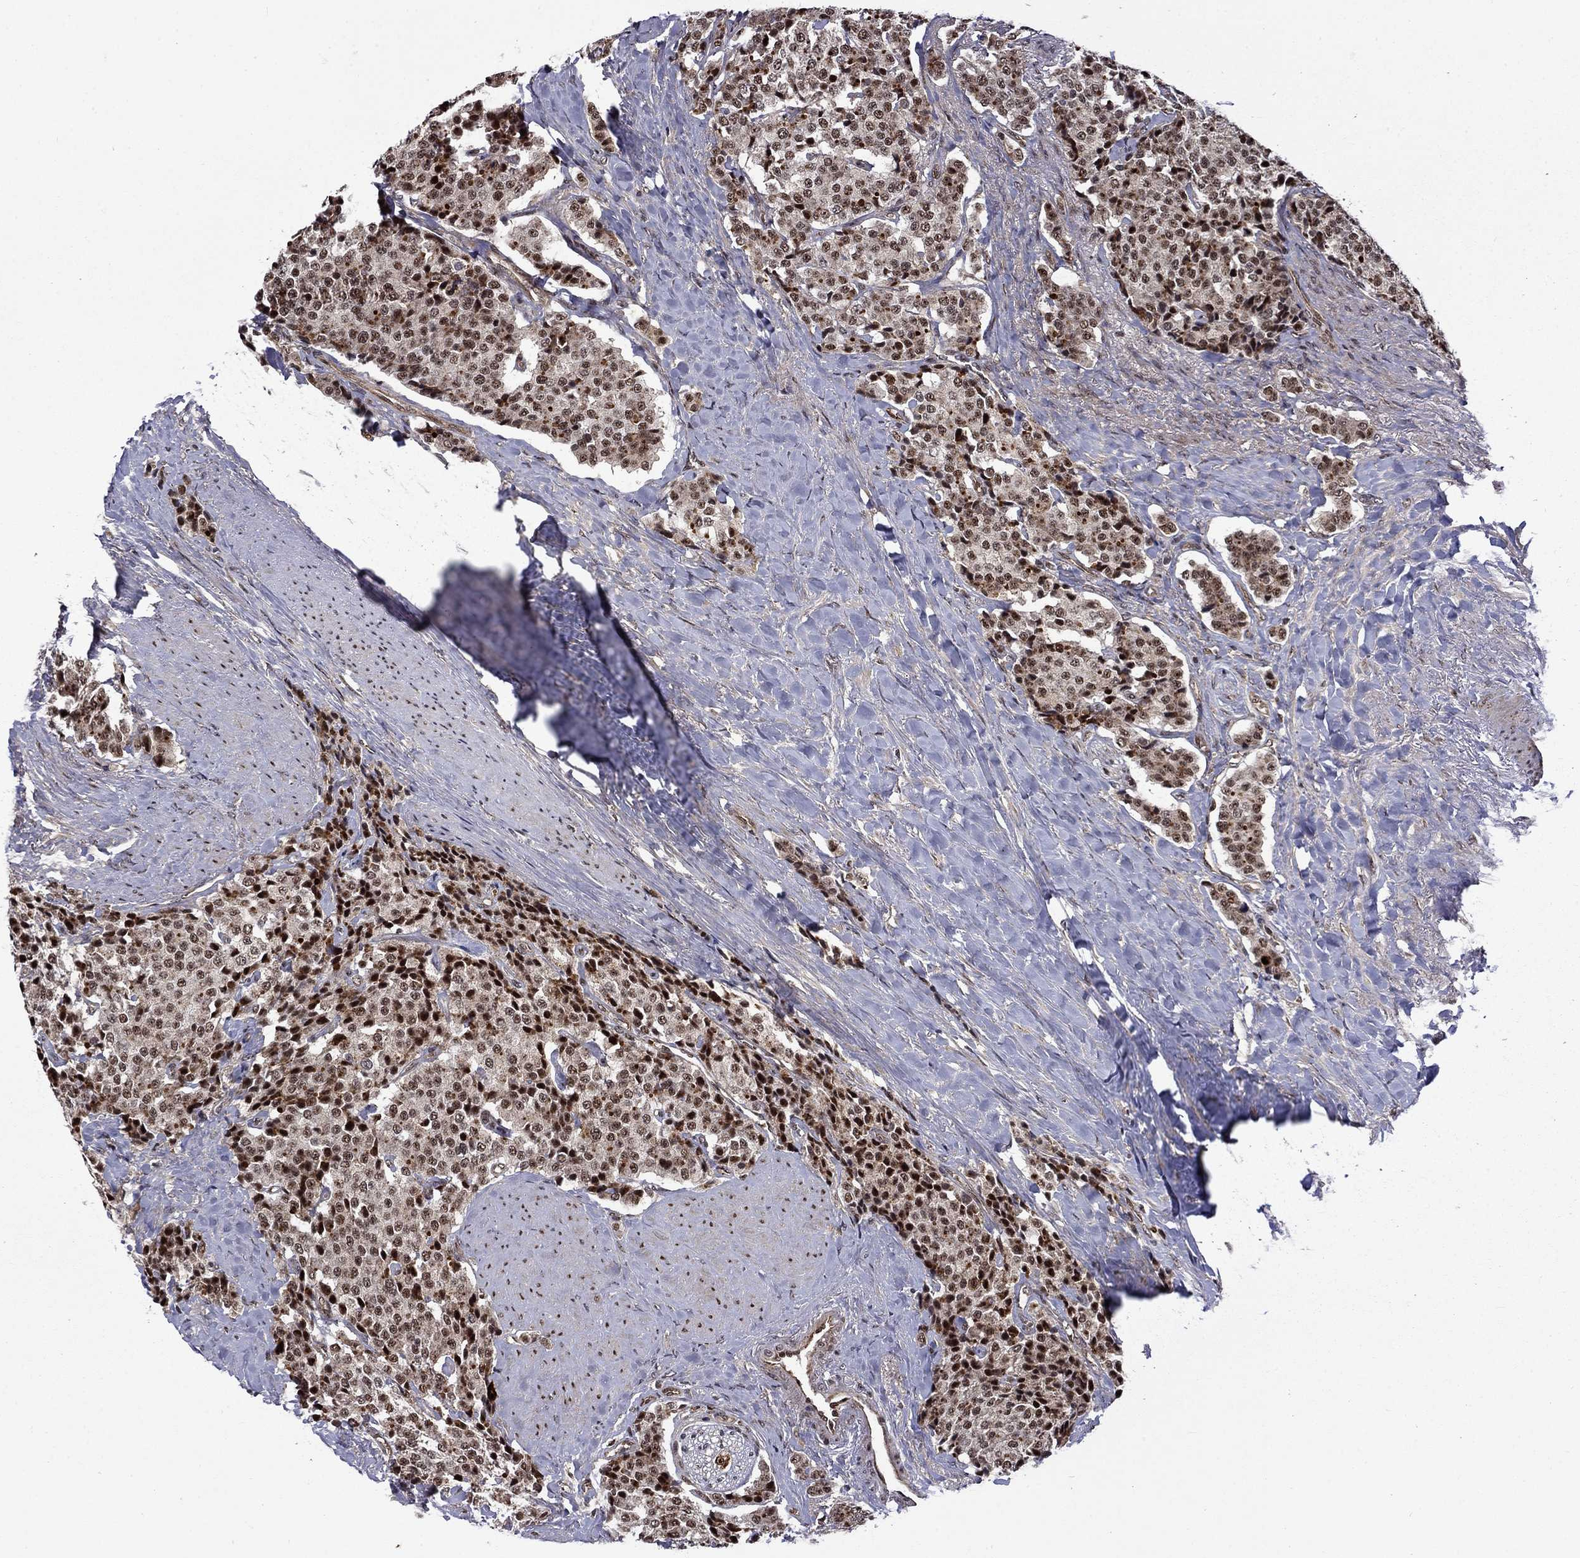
{"staining": {"intensity": "moderate", "quantity": ">75%", "location": "cytoplasmic/membranous,nuclear"}, "tissue": "carcinoid", "cell_type": "Tumor cells", "image_type": "cancer", "snomed": [{"axis": "morphology", "description": "Carcinoid, malignant, NOS"}, {"axis": "topography", "description": "Small intestine"}], "caption": "Protein expression analysis of carcinoid exhibits moderate cytoplasmic/membranous and nuclear positivity in approximately >75% of tumor cells.", "gene": "KPNA3", "patient": {"sex": "female", "age": 58}}